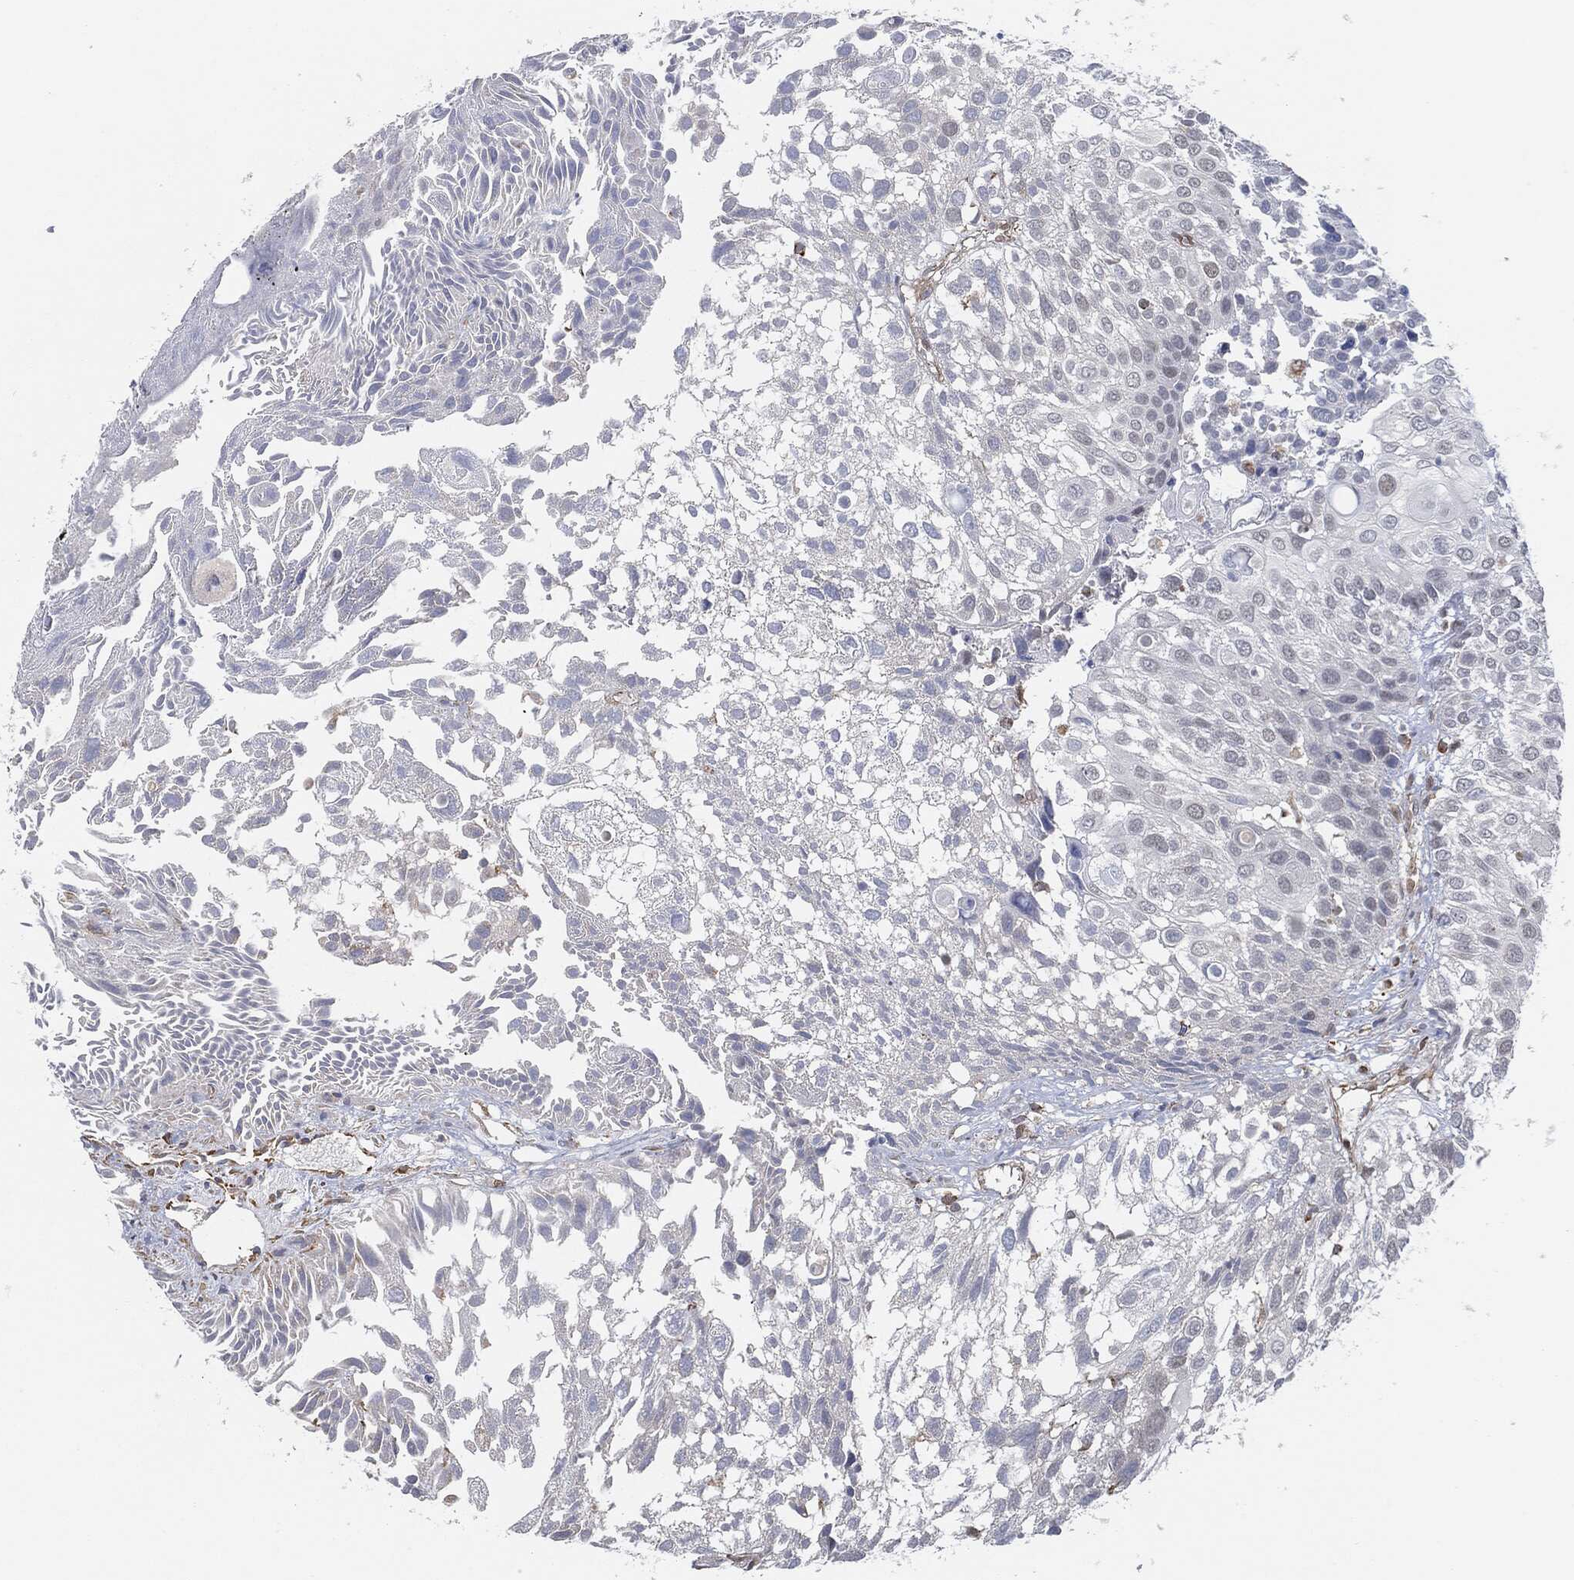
{"staining": {"intensity": "weak", "quantity": "25%-75%", "location": "cytoplasmic/membranous"}, "tissue": "urothelial cancer", "cell_type": "Tumor cells", "image_type": "cancer", "snomed": [{"axis": "morphology", "description": "Urothelial carcinoma, High grade"}, {"axis": "topography", "description": "Urinary bladder"}], "caption": "About 25%-75% of tumor cells in human urothelial carcinoma (high-grade) reveal weak cytoplasmic/membranous protein staining as visualized by brown immunohistochemical staining.", "gene": "TP53RK", "patient": {"sex": "female", "age": 79}}